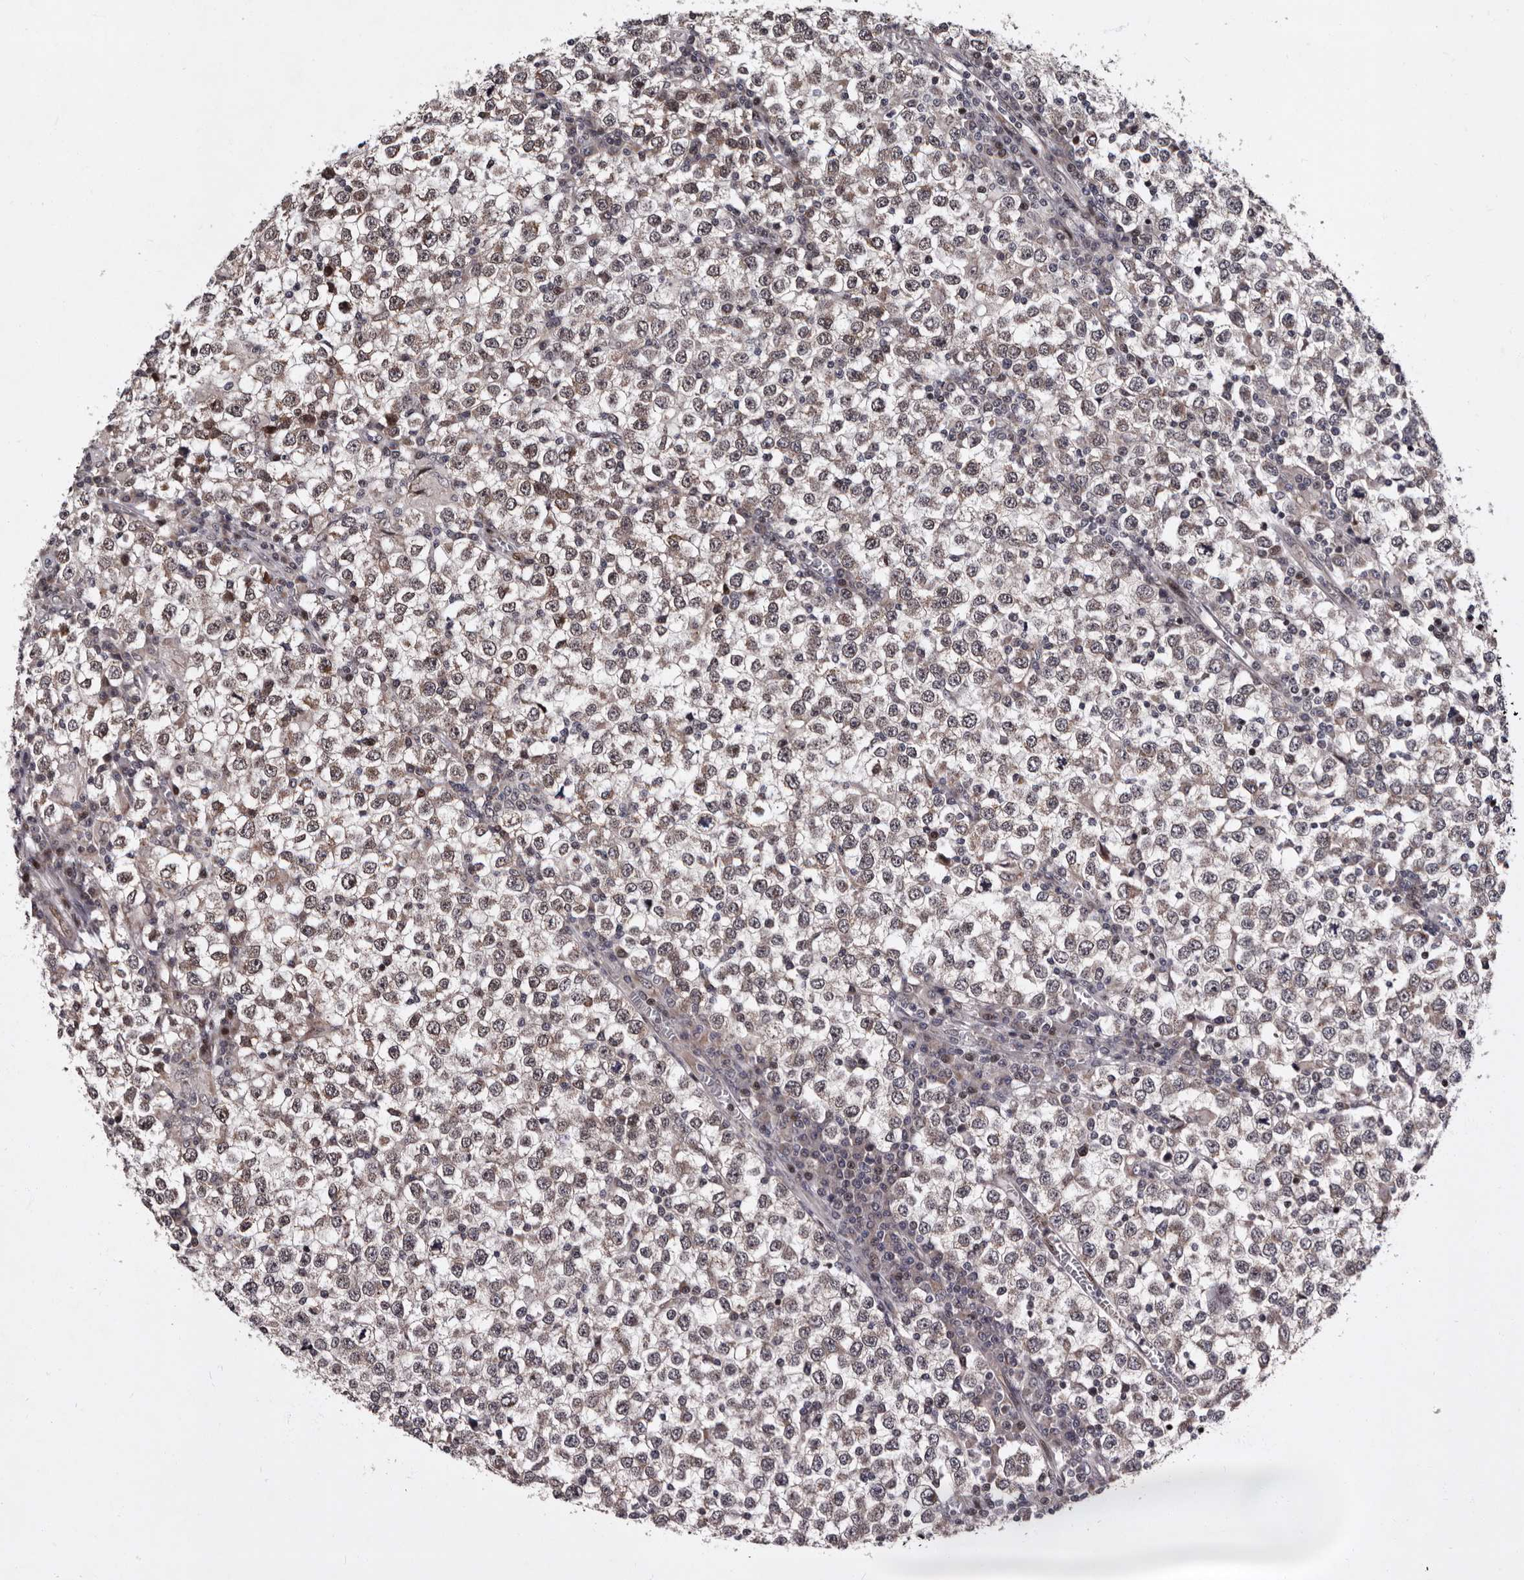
{"staining": {"intensity": "weak", "quantity": "25%-75%", "location": "cytoplasmic/membranous,nuclear"}, "tissue": "testis cancer", "cell_type": "Tumor cells", "image_type": "cancer", "snomed": [{"axis": "morphology", "description": "Seminoma, NOS"}, {"axis": "topography", "description": "Testis"}], "caption": "This micrograph displays immunohistochemistry (IHC) staining of human seminoma (testis), with low weak cytoplasmic/membranous and nuclear expression in approximately 25%-75% of tumor cells.", "gene": "TNKS", "patient": {"sex": "male", "age": 65}}